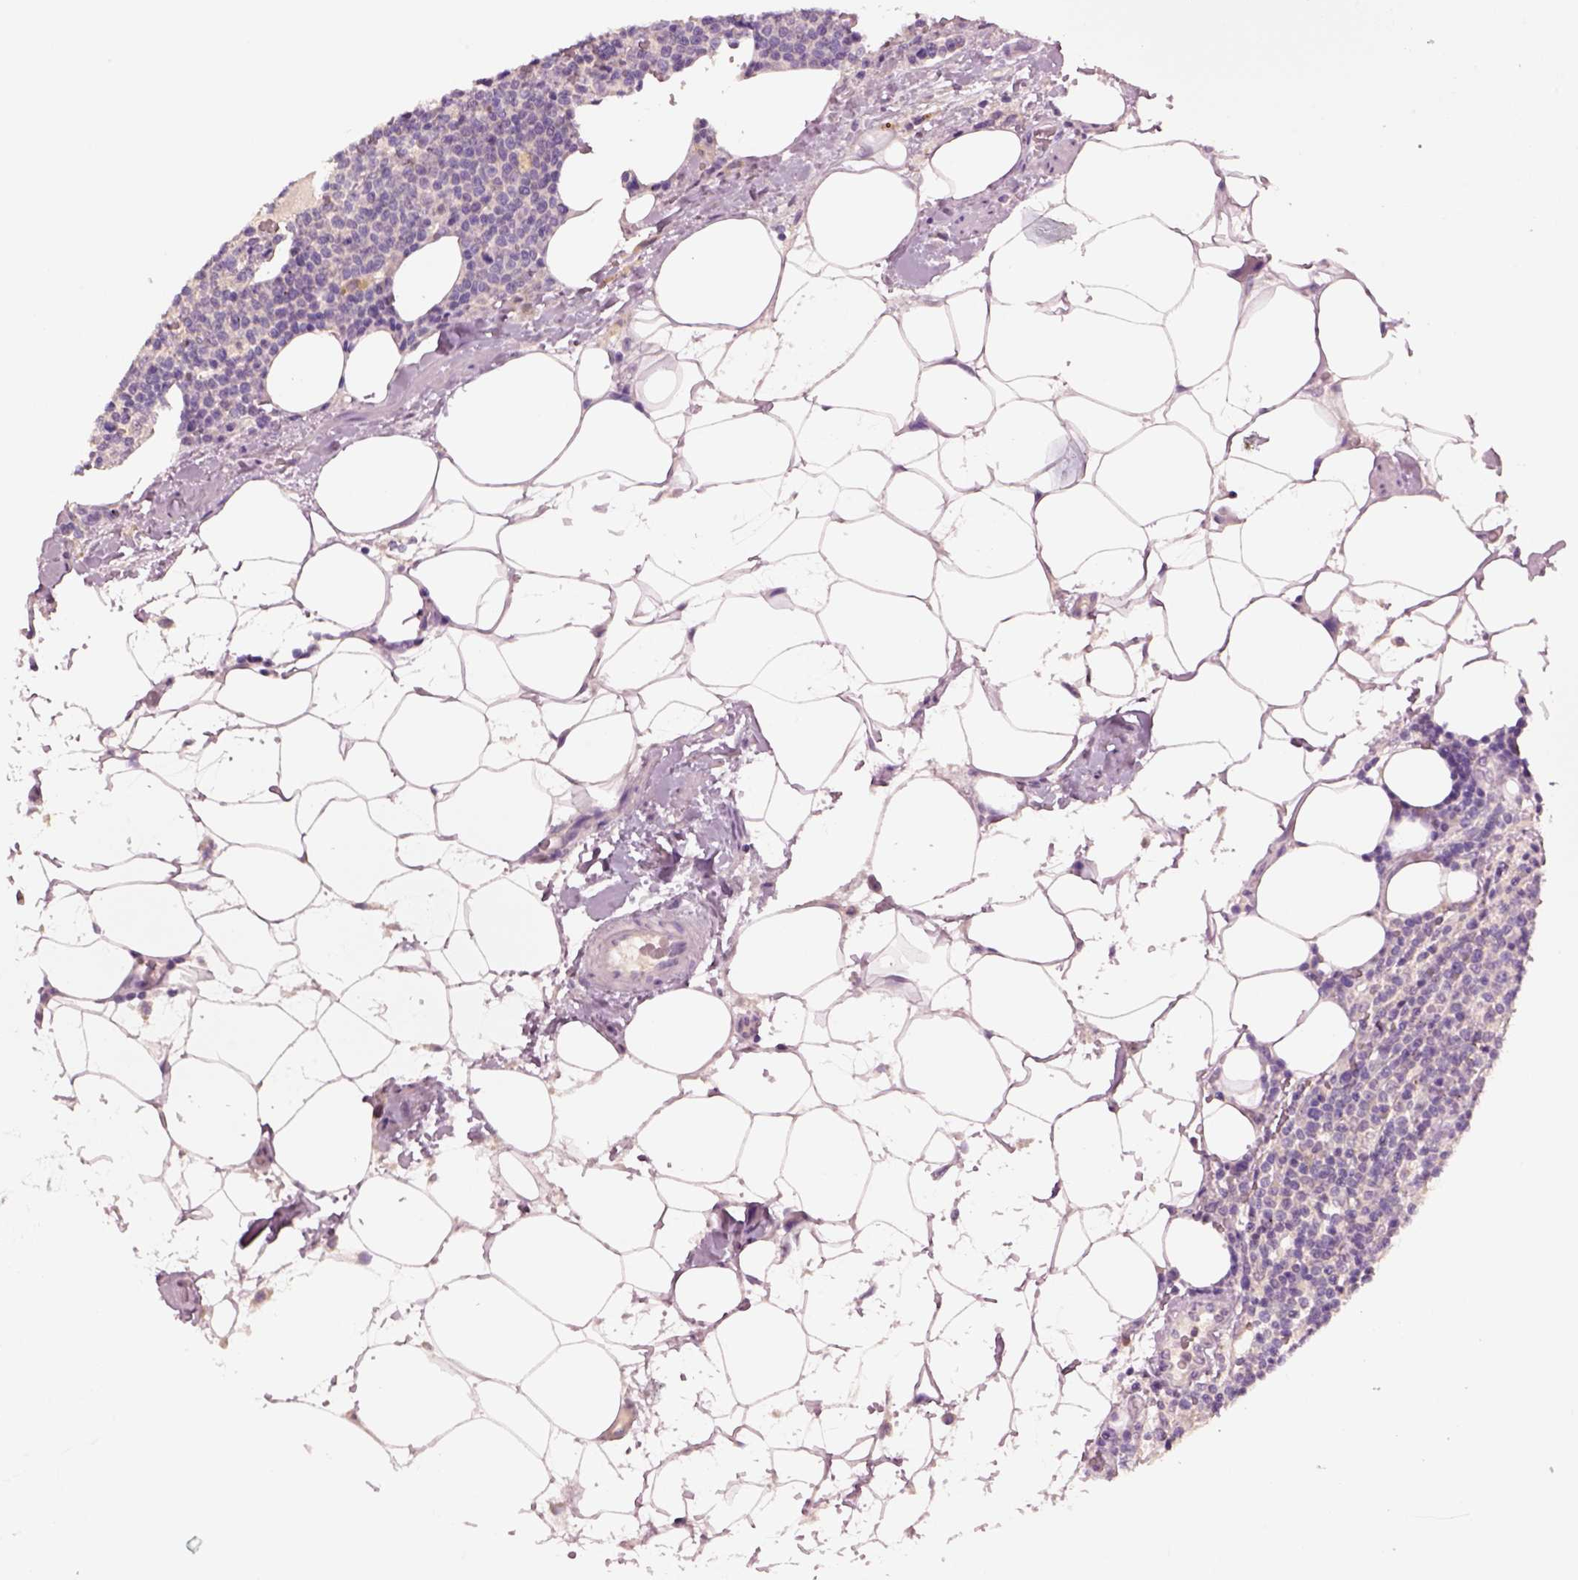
{"staining": {"intensity": "negative", "quantity": "none", "location": "none"}, "tissue": "lymphoma", "cell_type": "Tumor cells", "image_type": "cancer", "snomed": [{"axis": "morphology", "description": "Malignant lymphoma, non-Hodgkin's type, High grade"}, {"axis": "topography", "description": "Lymph node"}], "caption": "The immunohistochemistry image has no significant expression in tumor cells of high-grade malignant lymphoma, non-Hodgkin's type tissue.", "gene": "CLPSL1", "patient": {"sex": "male", "age": 61}}